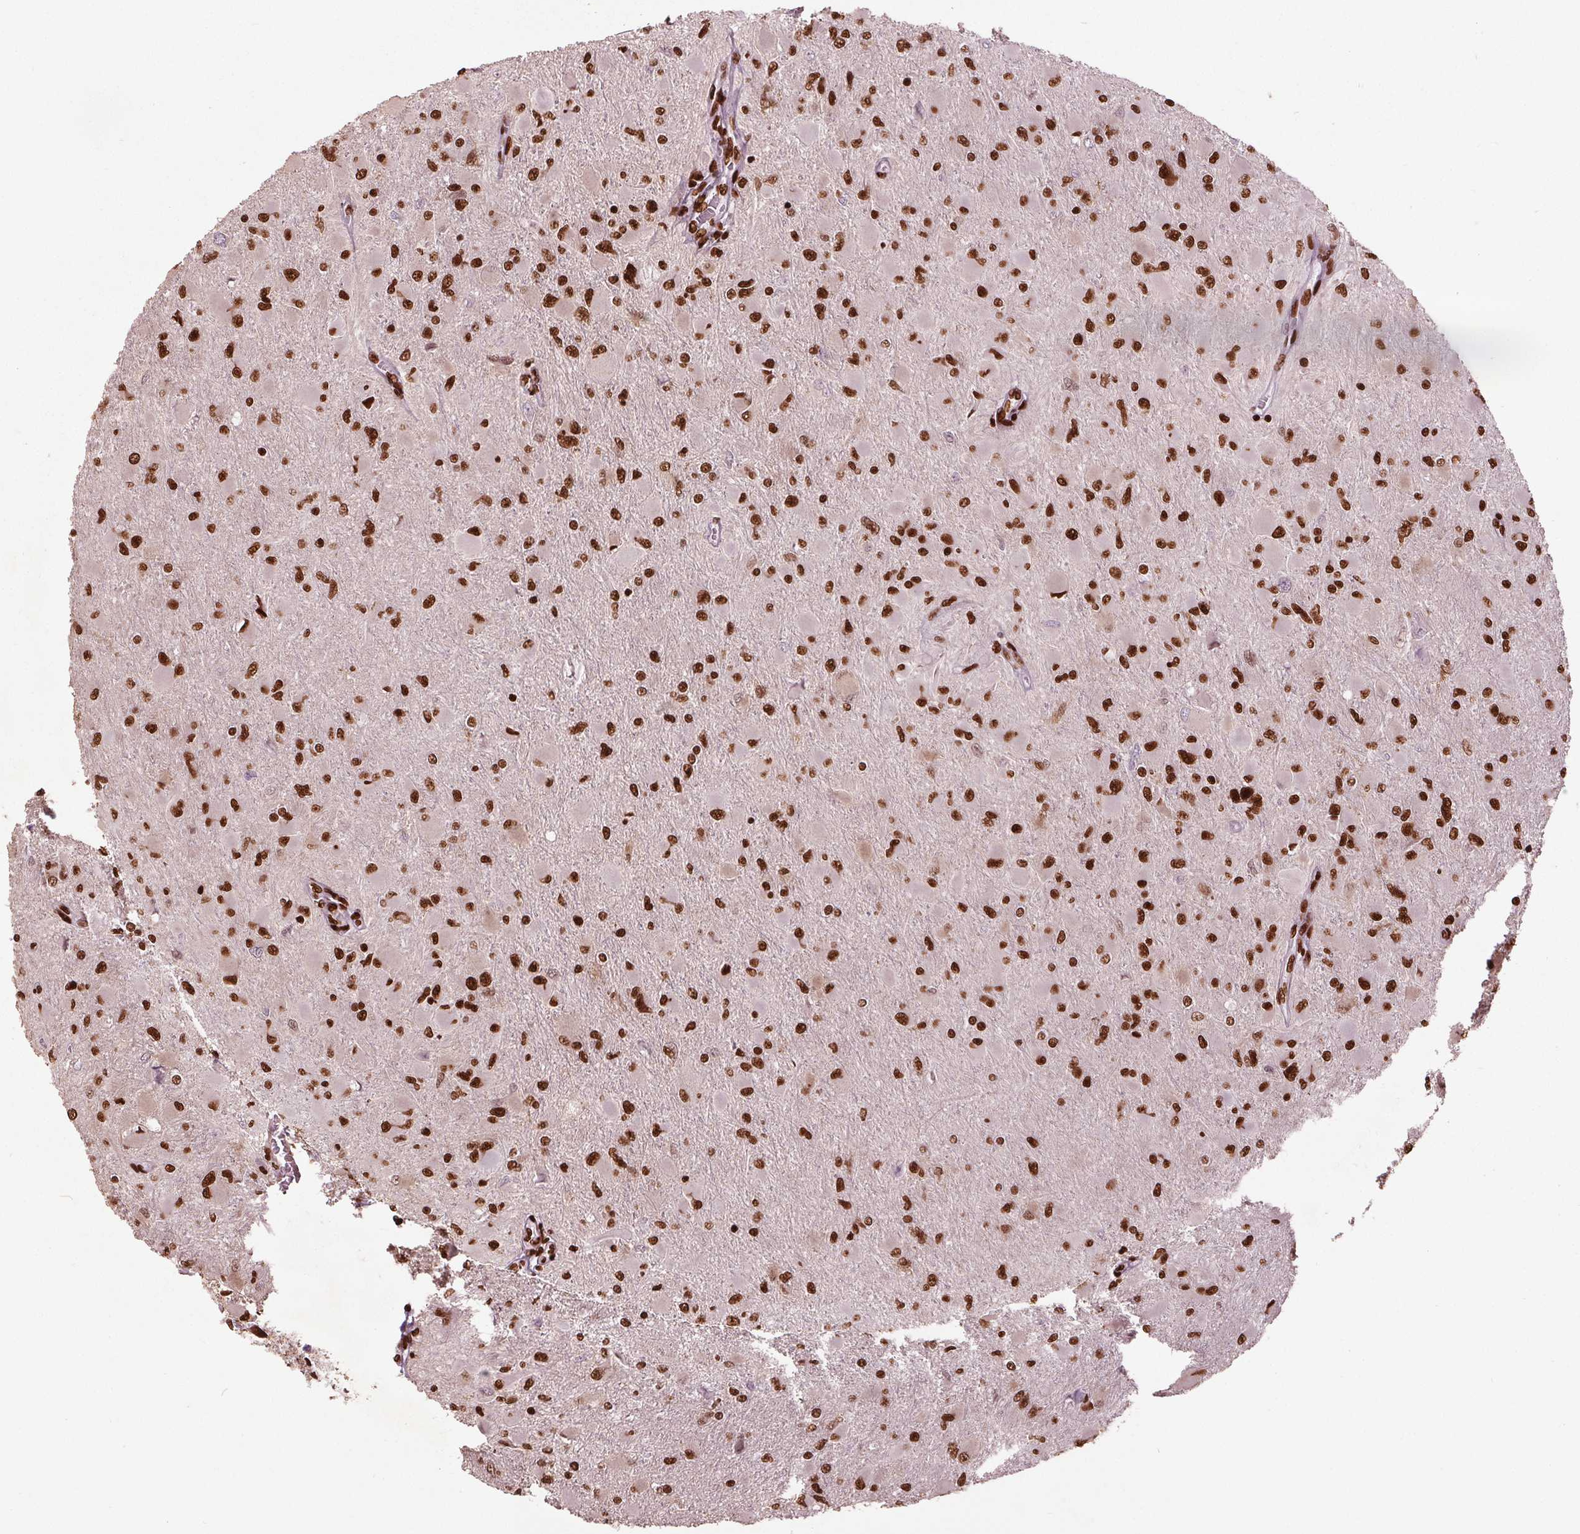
{"staining": {"intensity": "strong", "quantity": ">75%", "location": "nuclear"}, "tissue": "glioma", "cell_type": "Tumor cells", "image_type": "cancer", "snomed": [{"axis": "morphology", "description": "Glioma, malignant, High grade"}, {"axis": "topography", "description": "Cerebral cortex"}], "caption": "Immunohistochemical staining of malignant high-grade glioma reveals high levels of strong nuclear staining in about >75% of tumor cells. Using DAB (brown) and hematoxylin (blue) stains, captured at high magnification using brightfield microscopy.", "gene": "BRD4", "patient": {"sex": "female", "age": 36}}